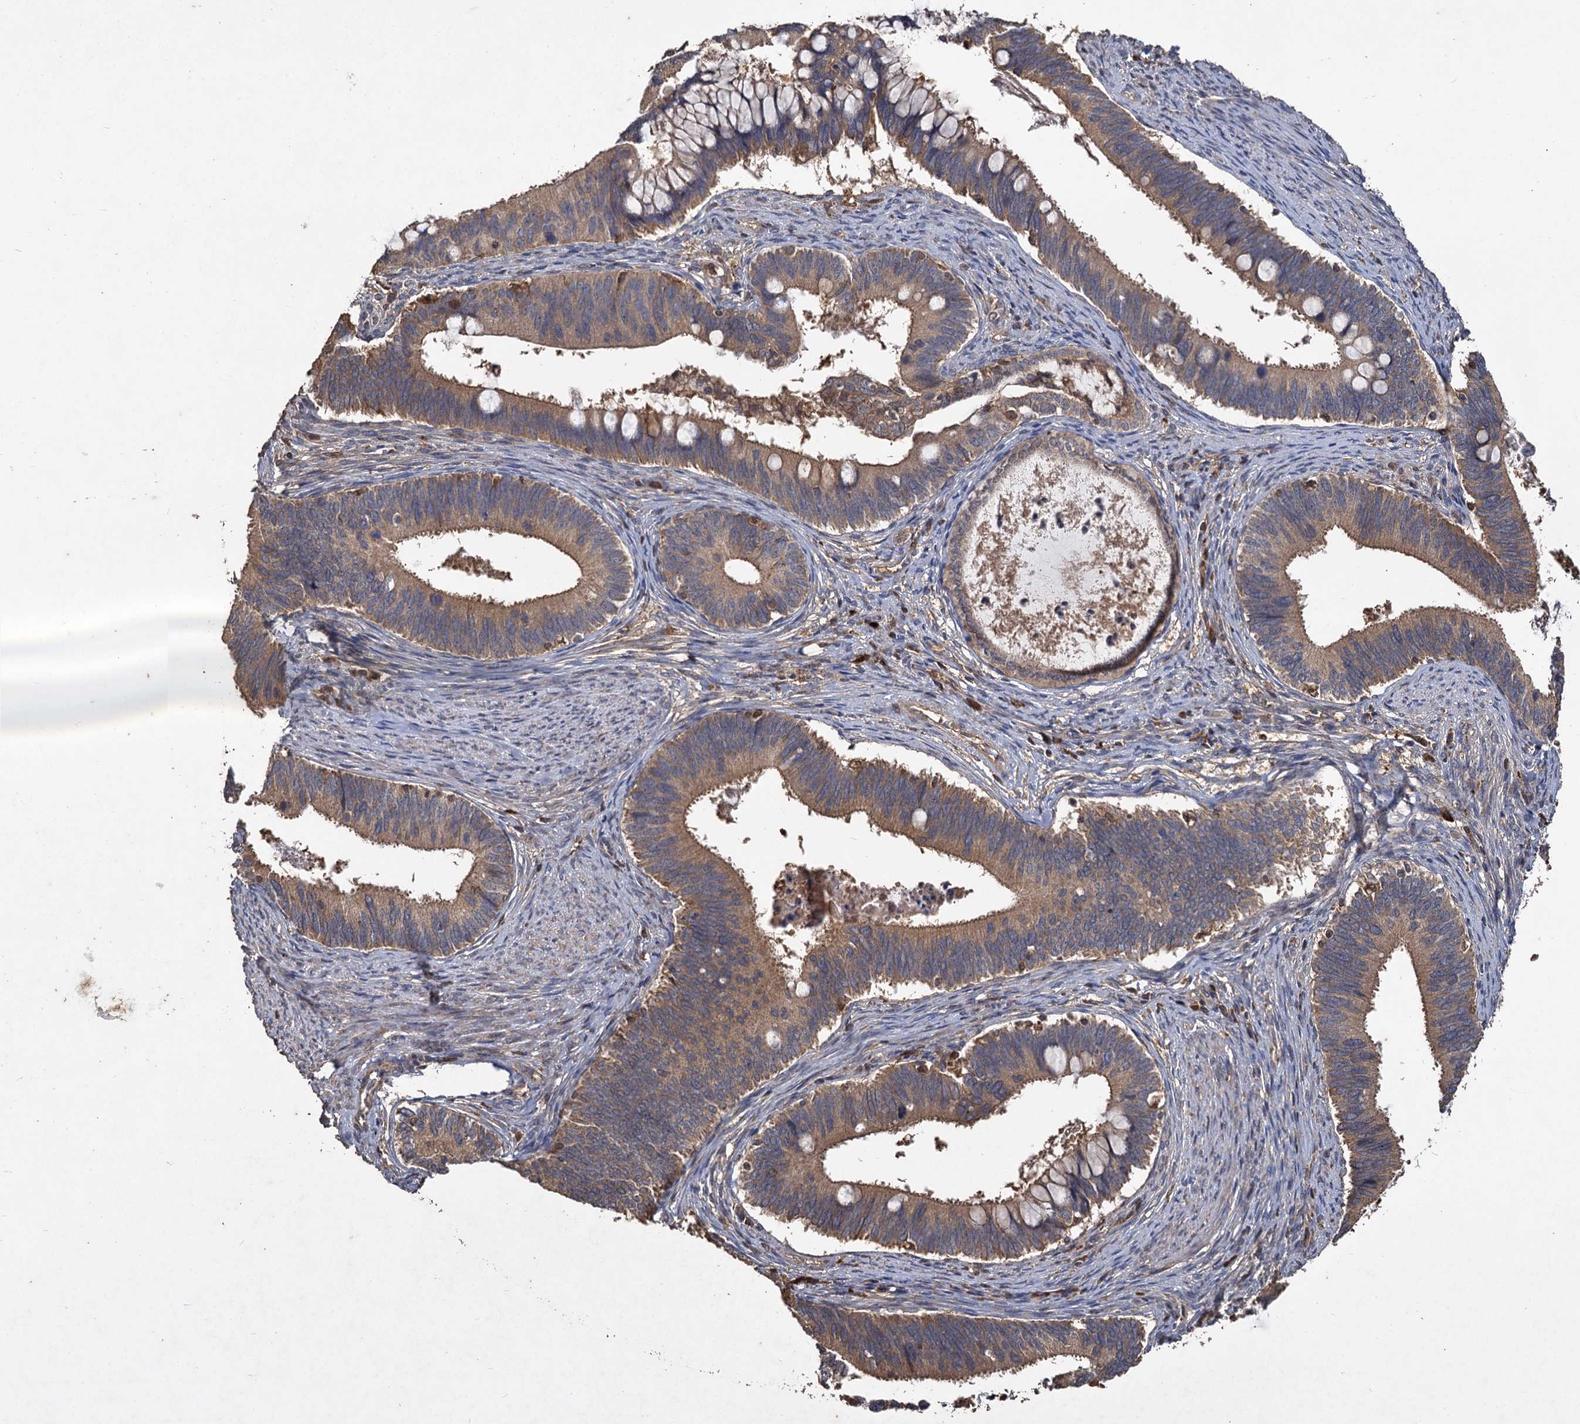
{"staining": {"intensity": "moderate", "quantity": ">75%", "location": "cytoplasmic/membranous"}, "tissue": "cervical cancer", "cell_type": "Tumor cells", "image_type": "cancer", "snomed": [{"axis": "morphology", "description": "Adenocarcinoma, NOS"}, {"axis": "topography", "description": "Cervix"}], "caption": "Approximately >75% of tumor cells in human cervical cancer (adenocarcinoma) show moderate cytoplasmic/membranous protein positivity as visualized by brown immunohistochemical staining.", "gene": "GCLC", "patient": {"sex": "female", "age": 42}}